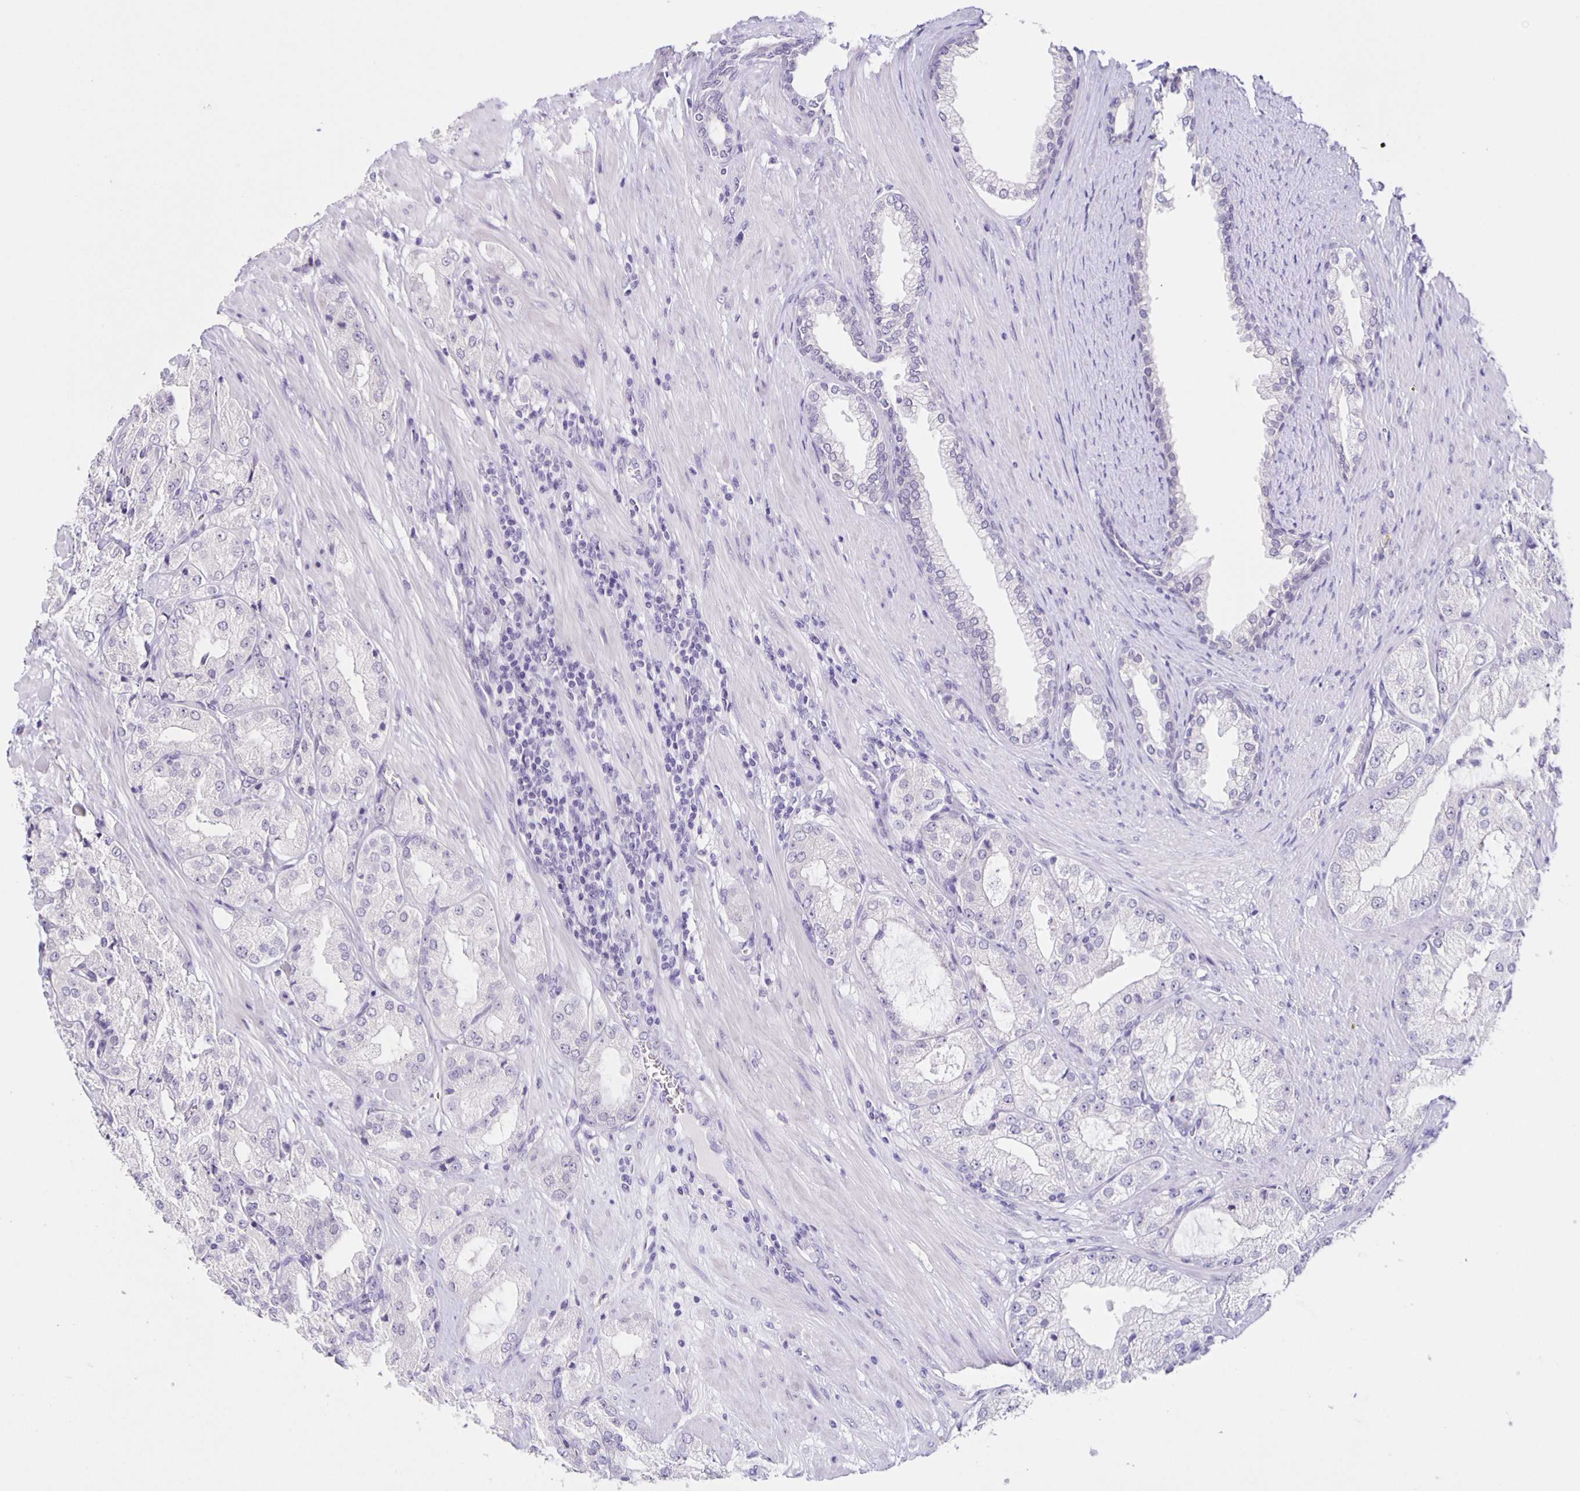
{"staining": {"intensity": "negative", "quantity": "none", "location": "none"}, "tissue": "prostate cancer", "cell_type": "Tumor cells", "image_type": "cancer", "snomed": [{"axis": "morphology", "description": "Adenocarcinoma, High grade"}, {"axis": "topography", "description": "Prostate"}], "caption": "Immunohistochemistry (IHC) of human prostate cancer displays no positivity in tumor cells.", "gene": "SLC12A3", "patient": {"sex": "male", "age": 68}}